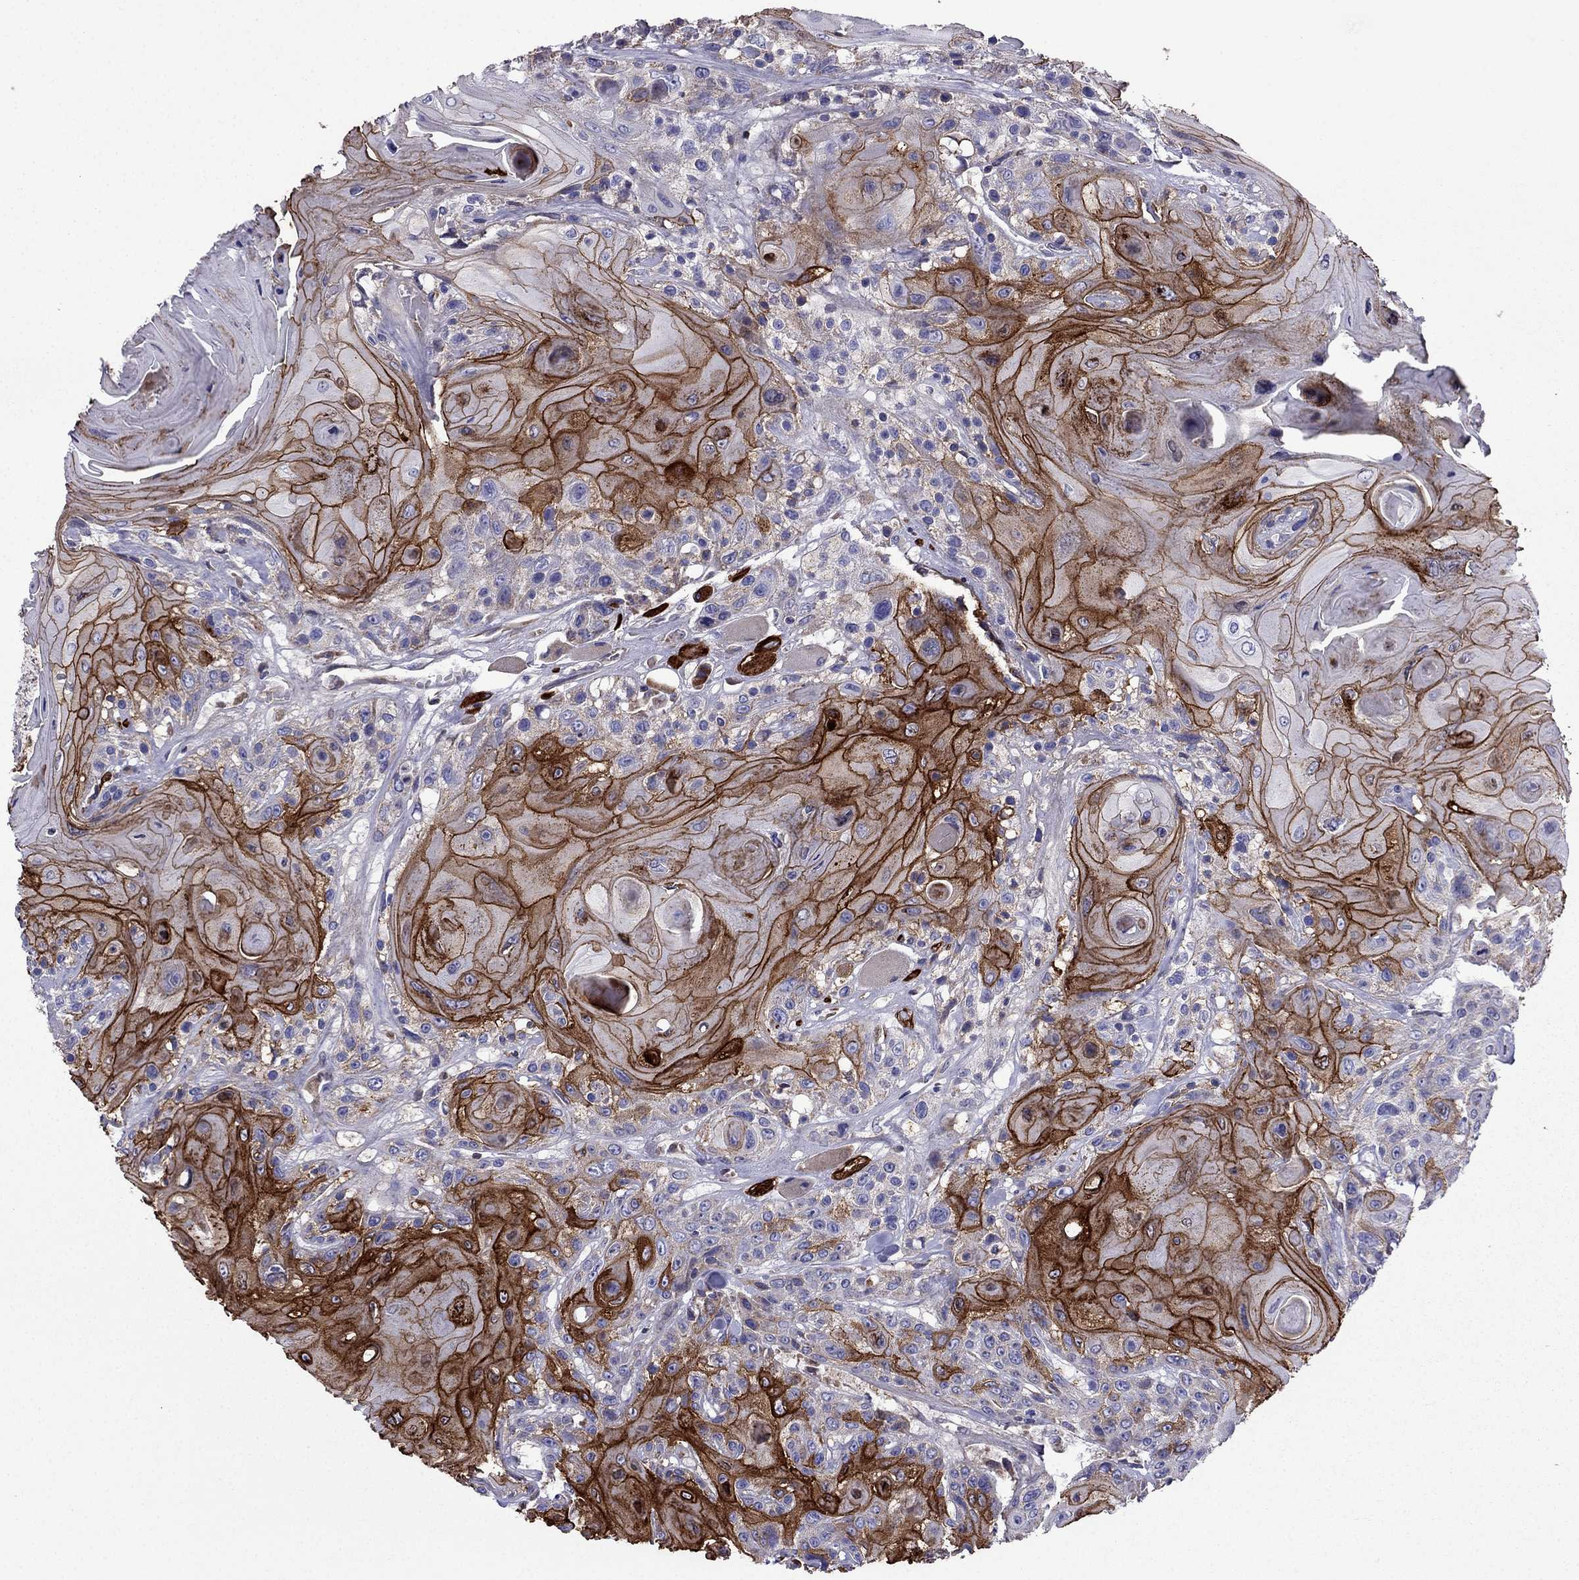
{"staining": {"intensity": "strong", "quantity": "25%-75%", "location": "cytoplasmic/membranous"}, "tissue": "head and neck cancer", "cell_type": "Tumor cells", "image_type": "cancer", "snomed": [{"axis": "morphology", "description": "Squamous cell carcinoma, NOS"}, {"axis": "topography", "description": "Head-Neck"}], "caption": "Protein expression analysis of human squamous cell carcinoma (head and neck) reveals strong cytoplasmic/membranous expression in about 25%-75% of tumor cells. (DAB IHC with brightfield microscopy, high magnification).", "gene": "DSC1", "patient": {"sex": "female", "age": 59}}